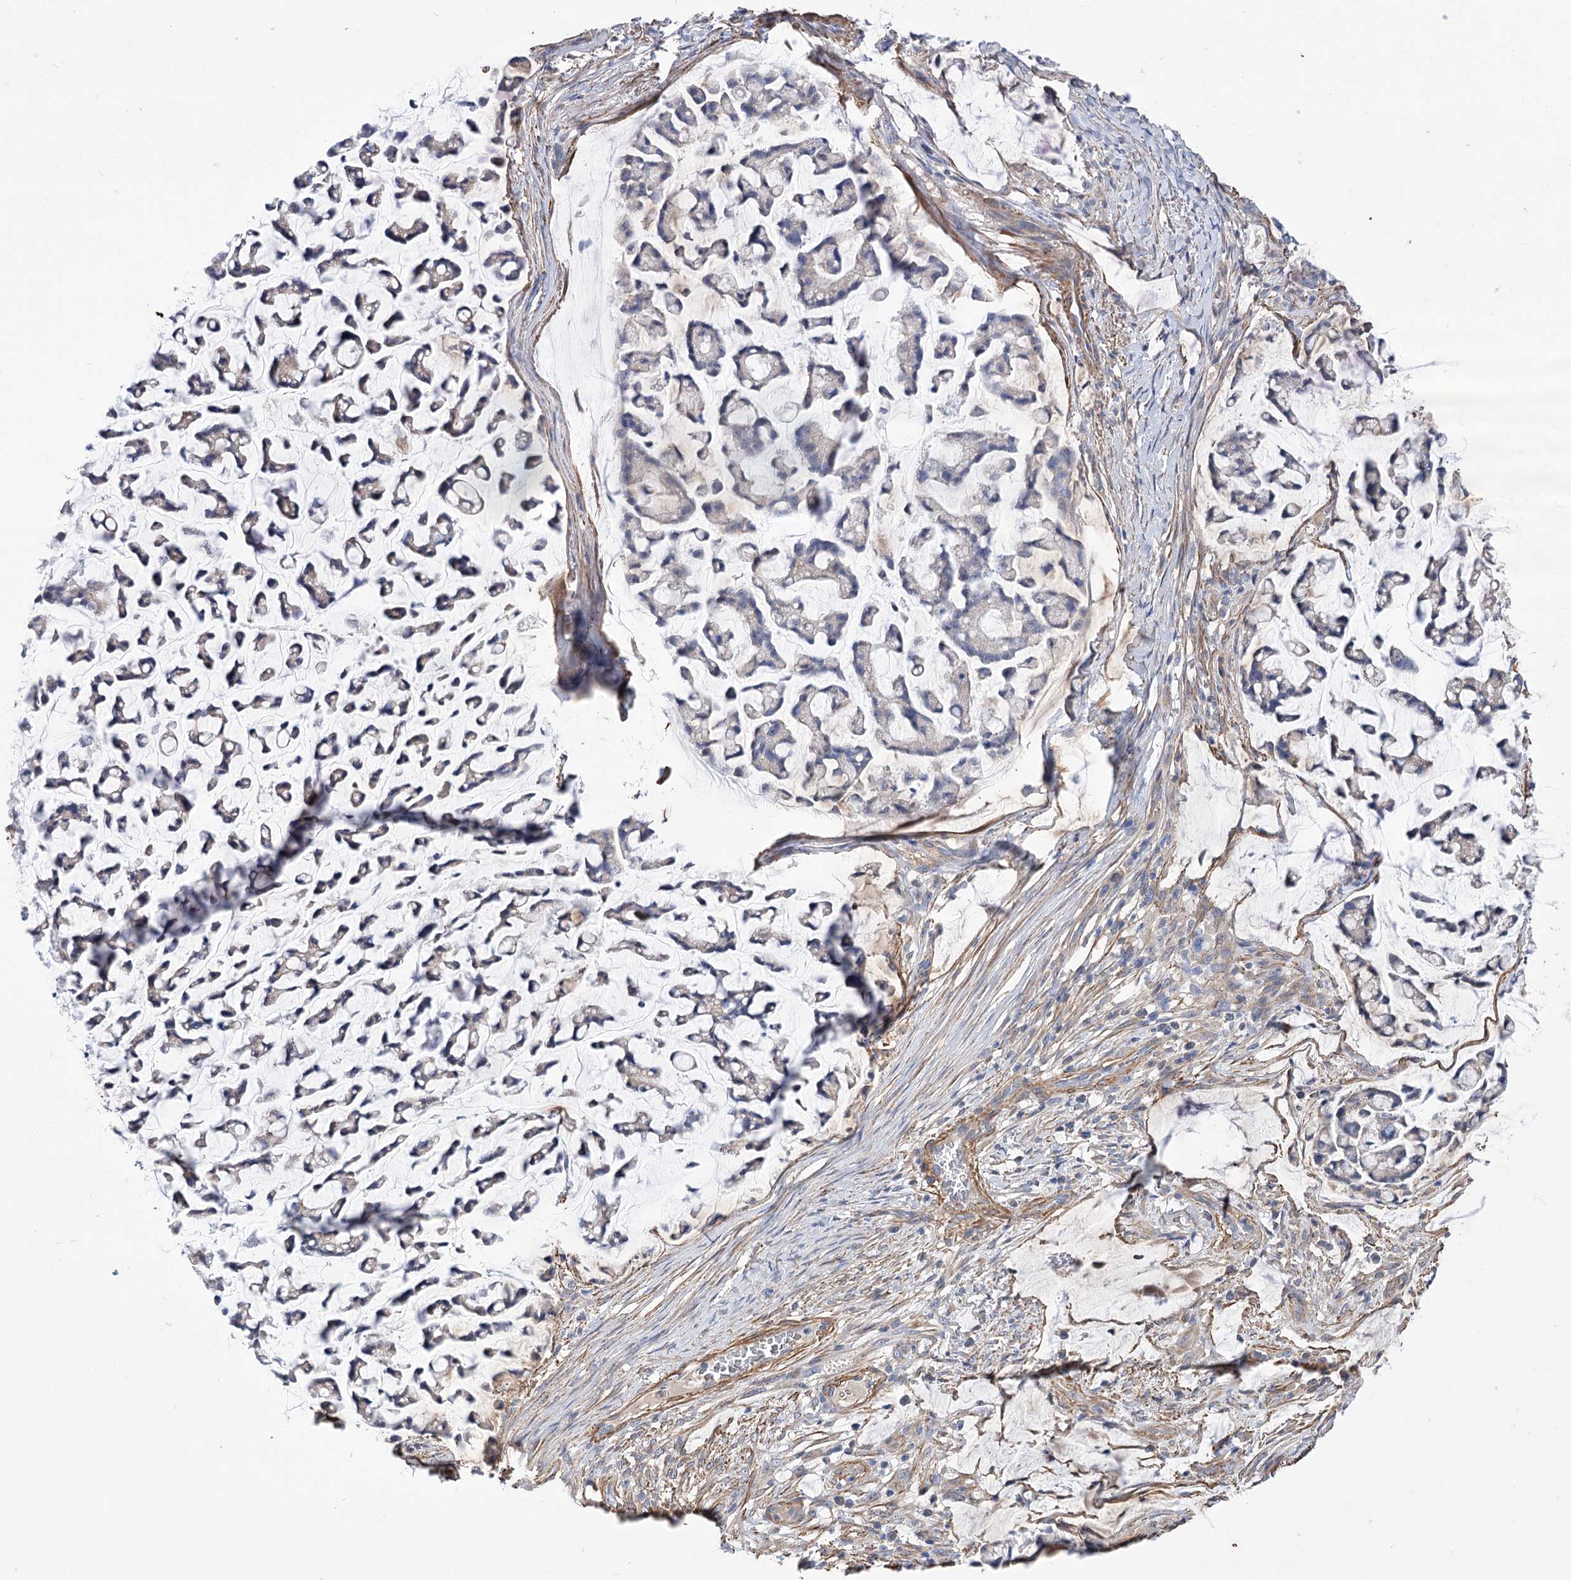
{"staining": {"intensity": "negative", "quantity": "none", "location": "none"}, "tissue": "stomach cancer", "cell_type": "Tumor cells", "image_type": "cancer", "snomed": [{"axis": "morphology", "description": "Adenocarcinoma, NOS"}, {"axis": "topography", "description": "Stomach, lower"}], "caption": "Immunohistochemistry (IHC) of human stomach adenocarcinoma demonstrates no expression in tumor cells. Nuclei are stained in blue.", "gene": "WASHC3", "patient": {"sex": "male", "age": 67}}